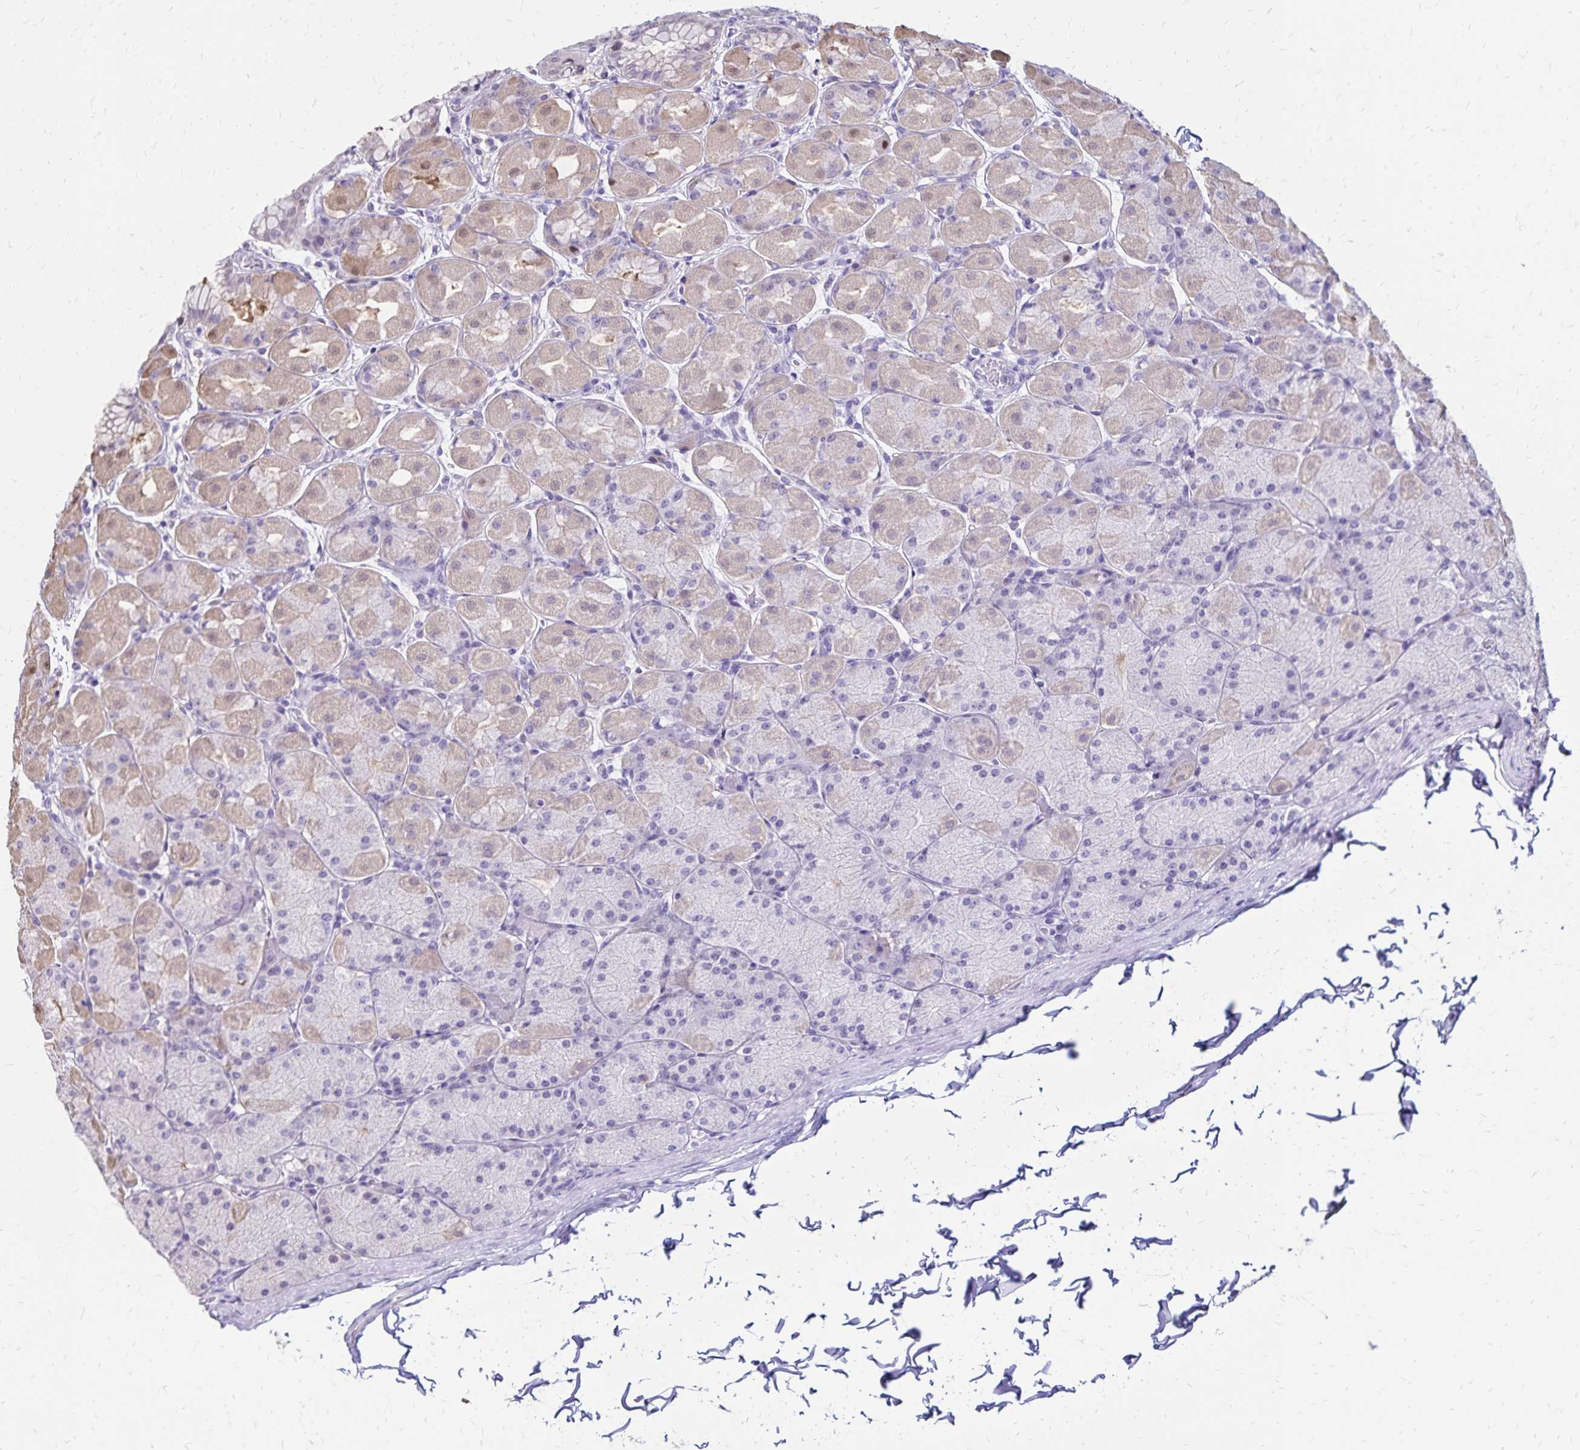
{"staining": {"intensity": "weak", "quantity": "25%-75%", "location": "cytoplasmic/membranous"}, "tissue": "stomach", "cell_type": "Glandular cells", "image_type": "normal", "snomed": [{"axis": "morphology", "description": "Normal tissue, NOS"}, {"axis": "topography", "description": "Stomach, upper"}], "caption": "Protein staining of unremarkable stomach demonstrates weak cytoplasmic/membranous expression in approximately 25%-75% of glandular cells. (IHC, brightfield microscopy, high magnification).", "gene": "SH3GL3", "patient": {"sex": "female", "age": 56}}